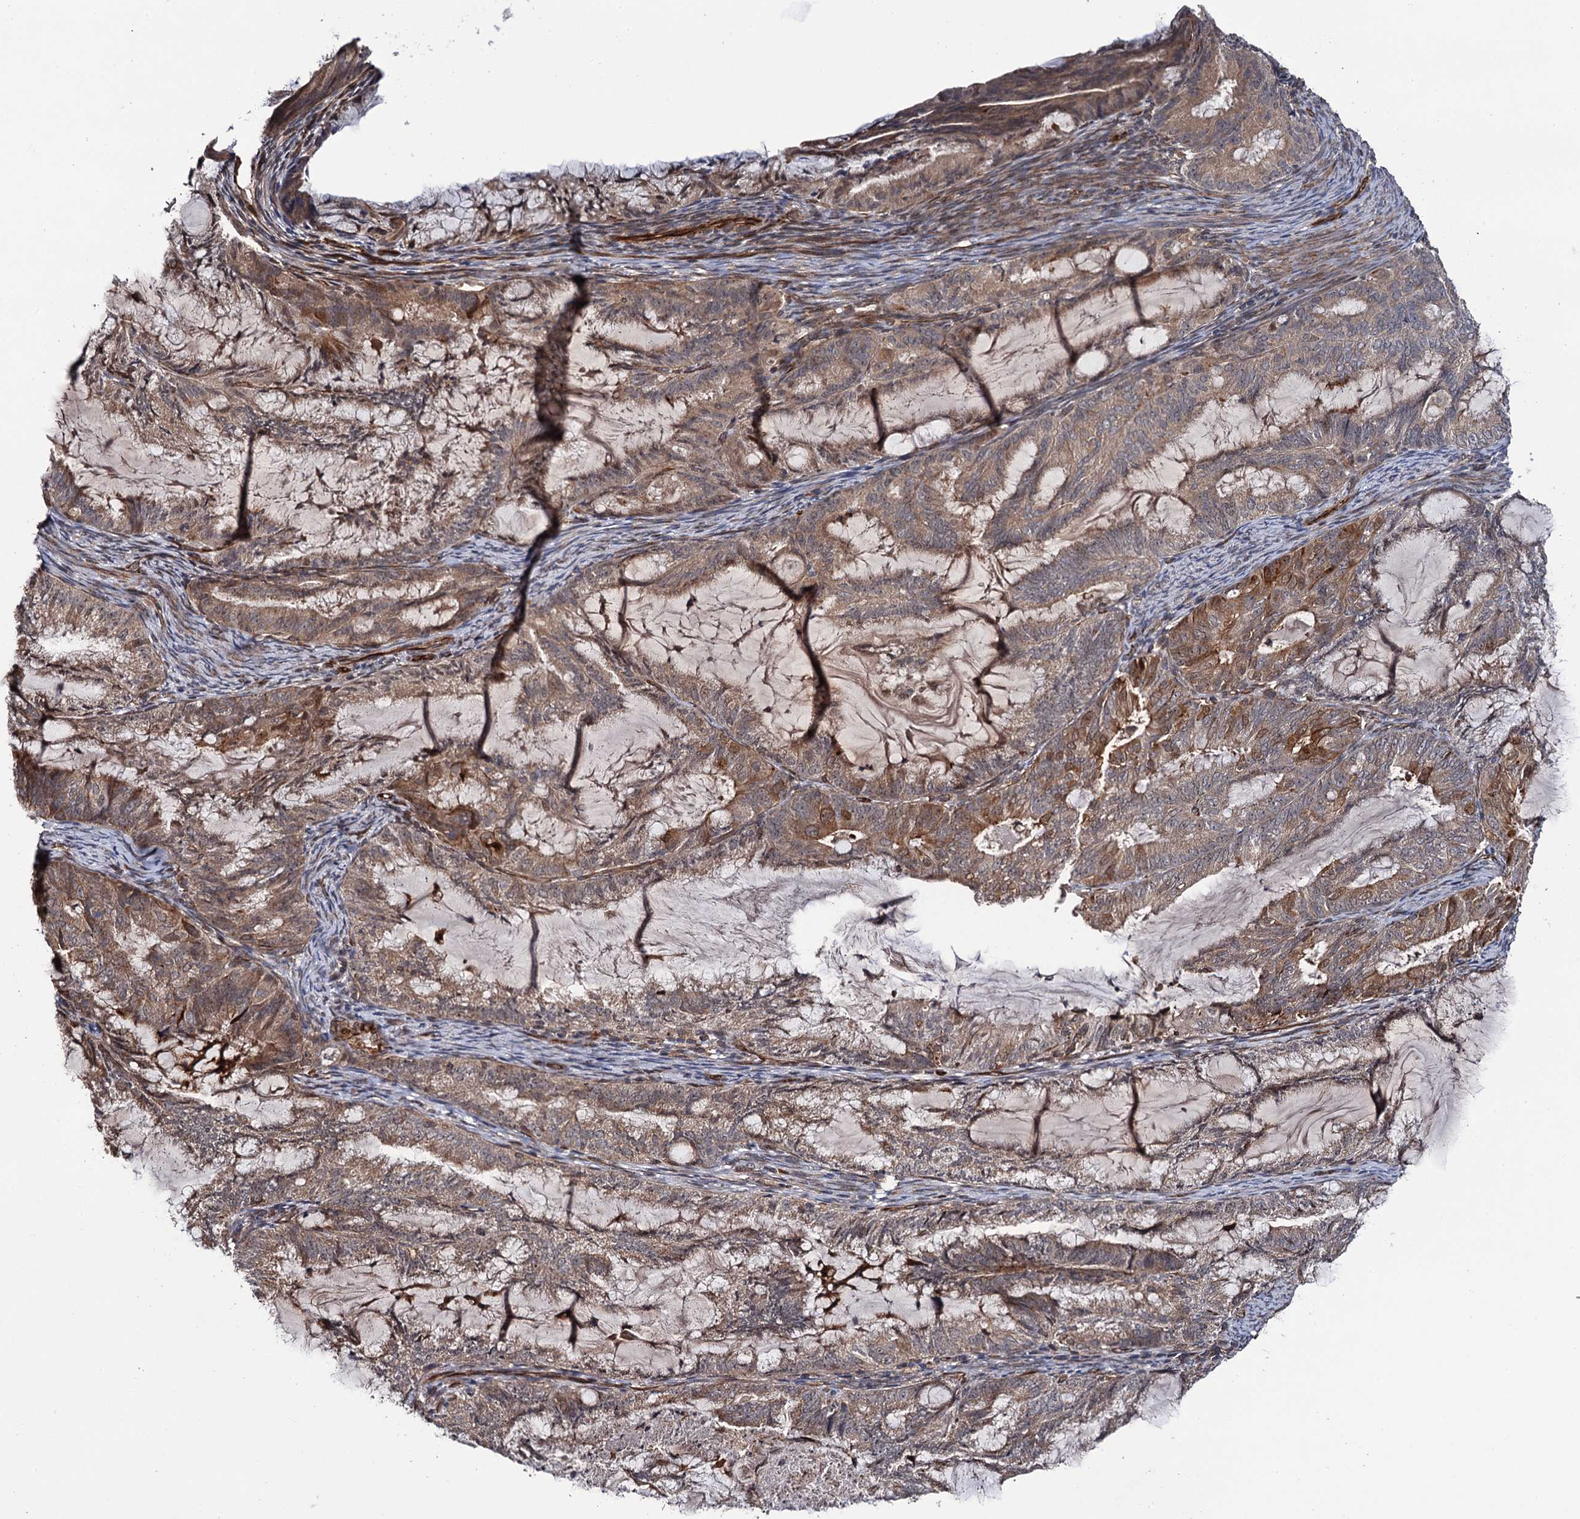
{"staining": {"intensity": "moderate", "quantity": "25%-75%", "location": "cytoplasmic/membranous"}, "tissue": "endometrial cancer", "cell_type": "Tumor cells", "image_type": "cancer", "snomed": [{"axis": "morphology", "description": "Adenocarcinoma, NOS"}, {"axis": "topography", "description": "Endometrium"}], "caption": "Adenocarcinoma (endometrial) tissue displays moderate cytoplasmic/membranous positivity in about 25%-75% of tumor cells", "gene": "FSIP1", "patient": {"sex": "female", "age": 86}}